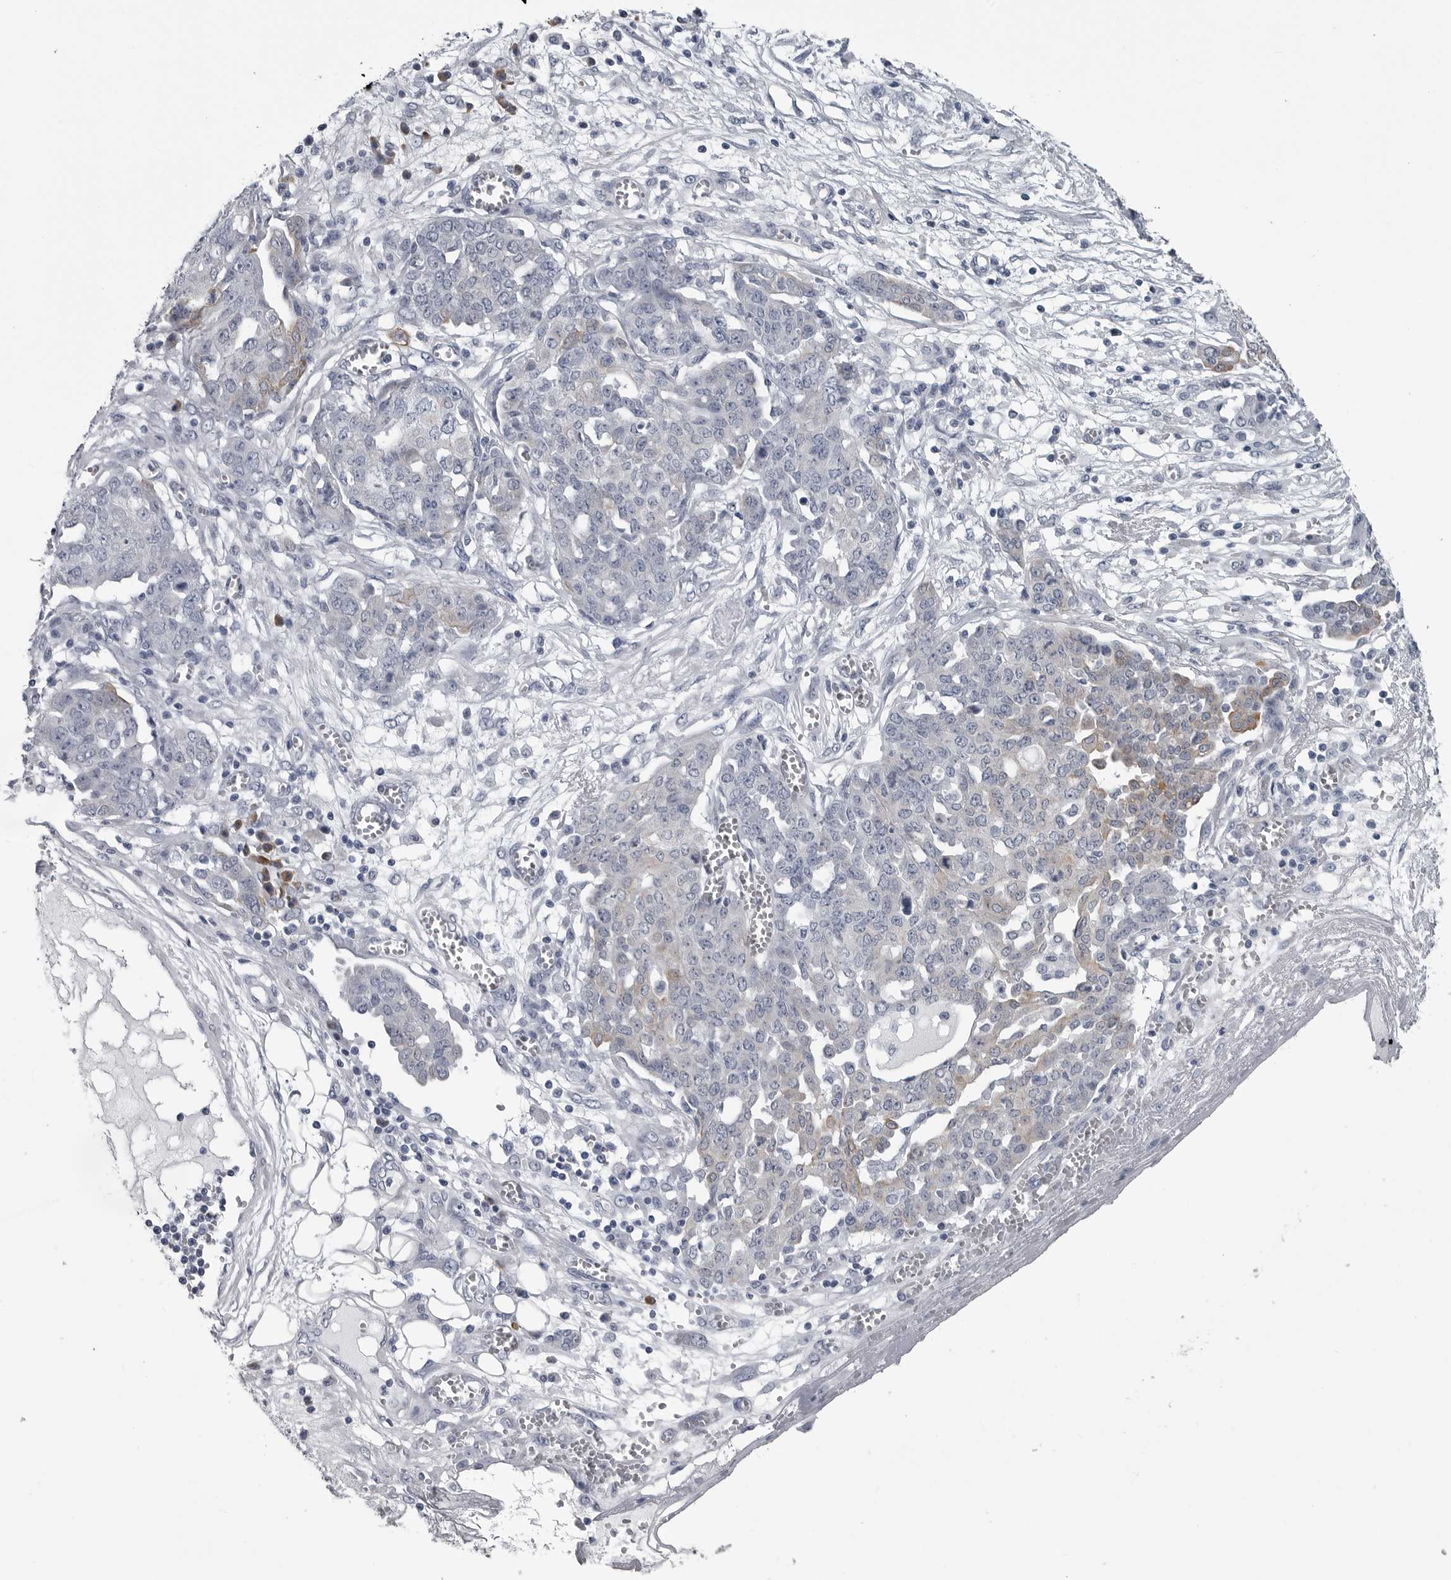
{"staining": {"intensity": "weak", "quantity": "<25%", "location": "cytoplasmic/membranous"}, "tissue": "ovarian cancer", "cell_type": "Tumor cells", "image_type": "cancer", "snomed": [{"axis": "morphology", "description": "Cystadenocarcinoma, serous, NOS"}, {"axis": "topography", "description": "Soft tissue"}, {"axis": "topography", "description": "Ovary"}], "caption": "The IHC micrograph has no significant expression in tumor cells of ovarian cancer tissue.", "gene": "MYOC", "patient": {"sex": "female", "age": 57}}